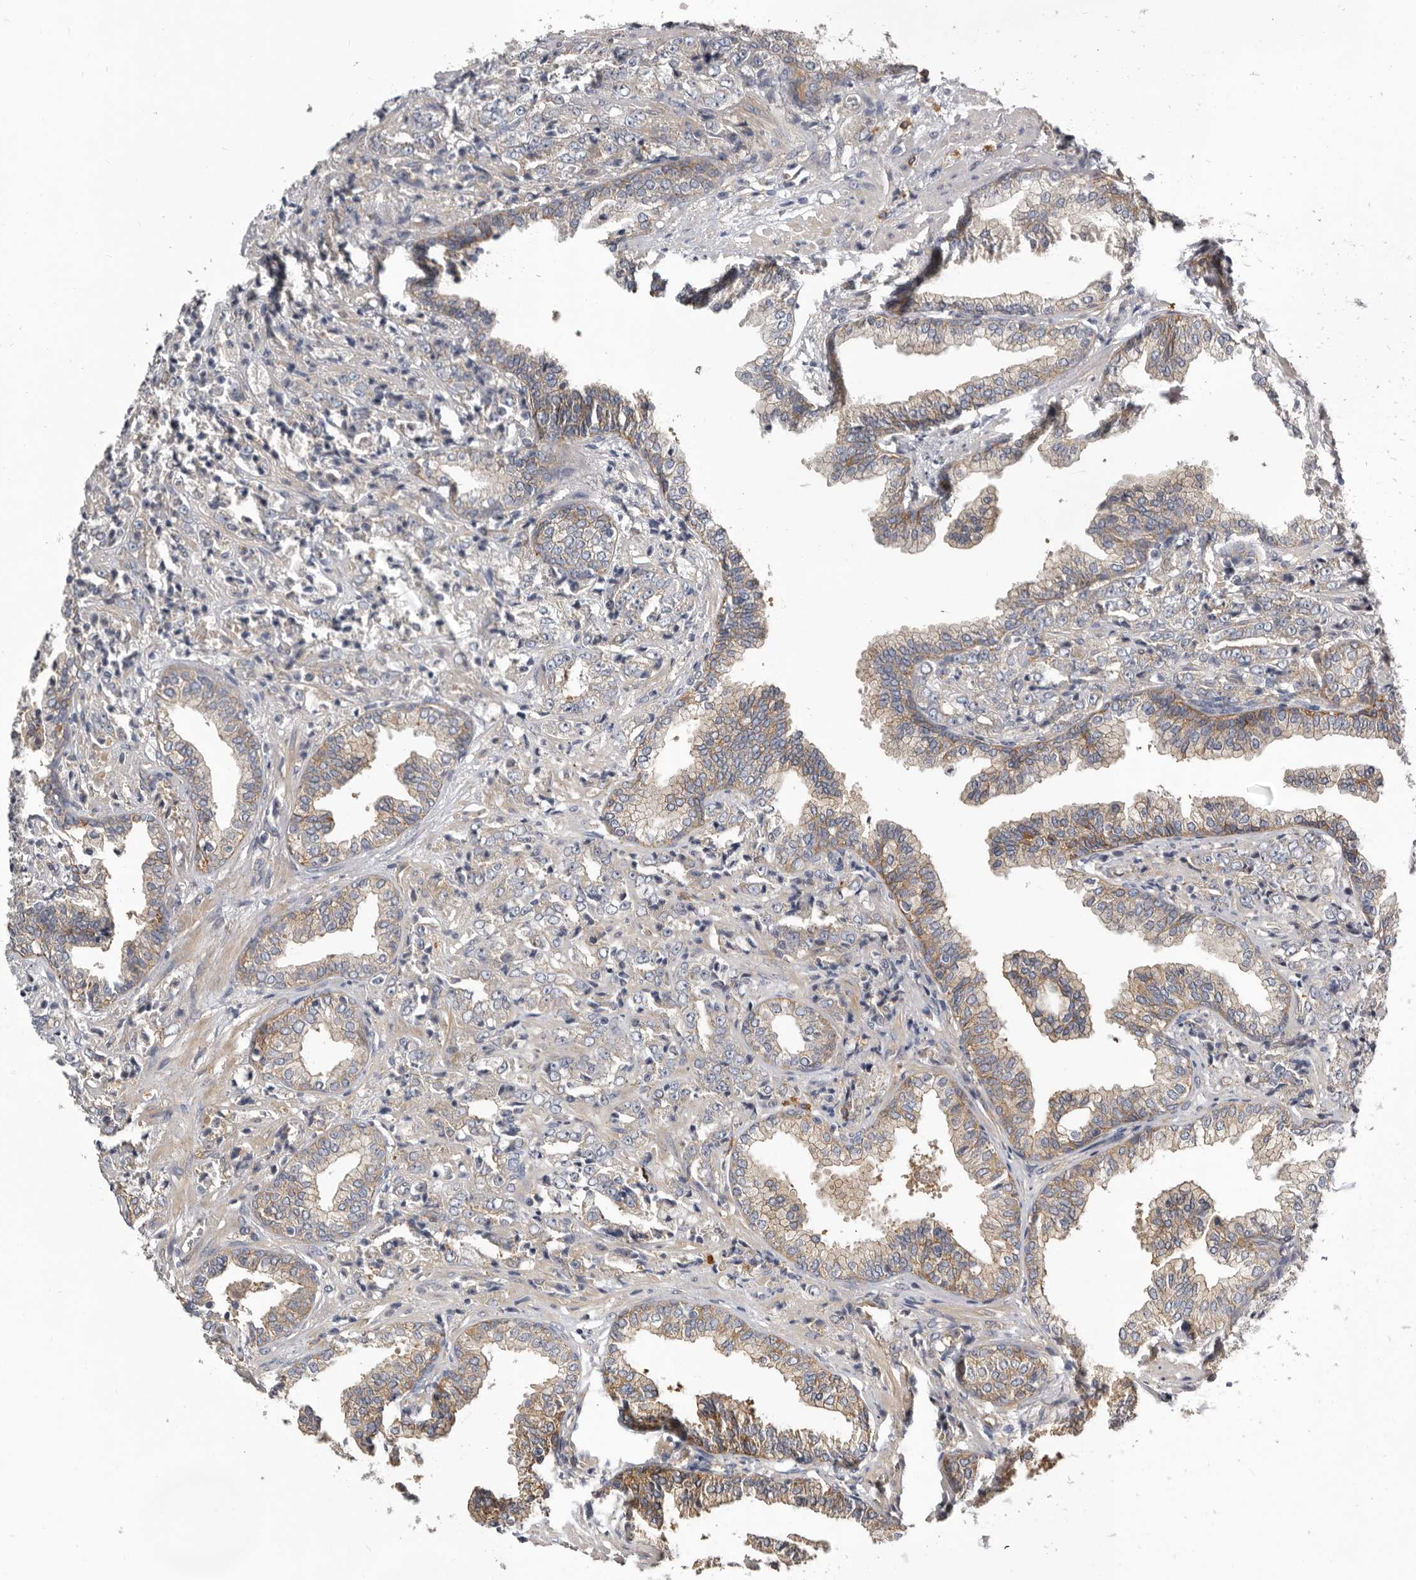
{"staining": {"intensity": "negative", "quantity": "none", "location": "none"}, "tissue": "prostate cancer", "cell_type": "Tumor cells", "image_type": "cancer", "snomed": [{"axis": "morphology", "description": "Adenocarcinoma, High grade"}, {"axis": "topography", "description": "Prostate"}], "caption": "IHC photomicrograph of neoplastic tissue: human adenocarcinoma (high-grade) (prostate) stained with DAB (3,3'-diaminobenzidine) shows no significant protein expression in tumor cells.", "gene": "ENAH", "patient": {"sex": "male", "age": 71}}